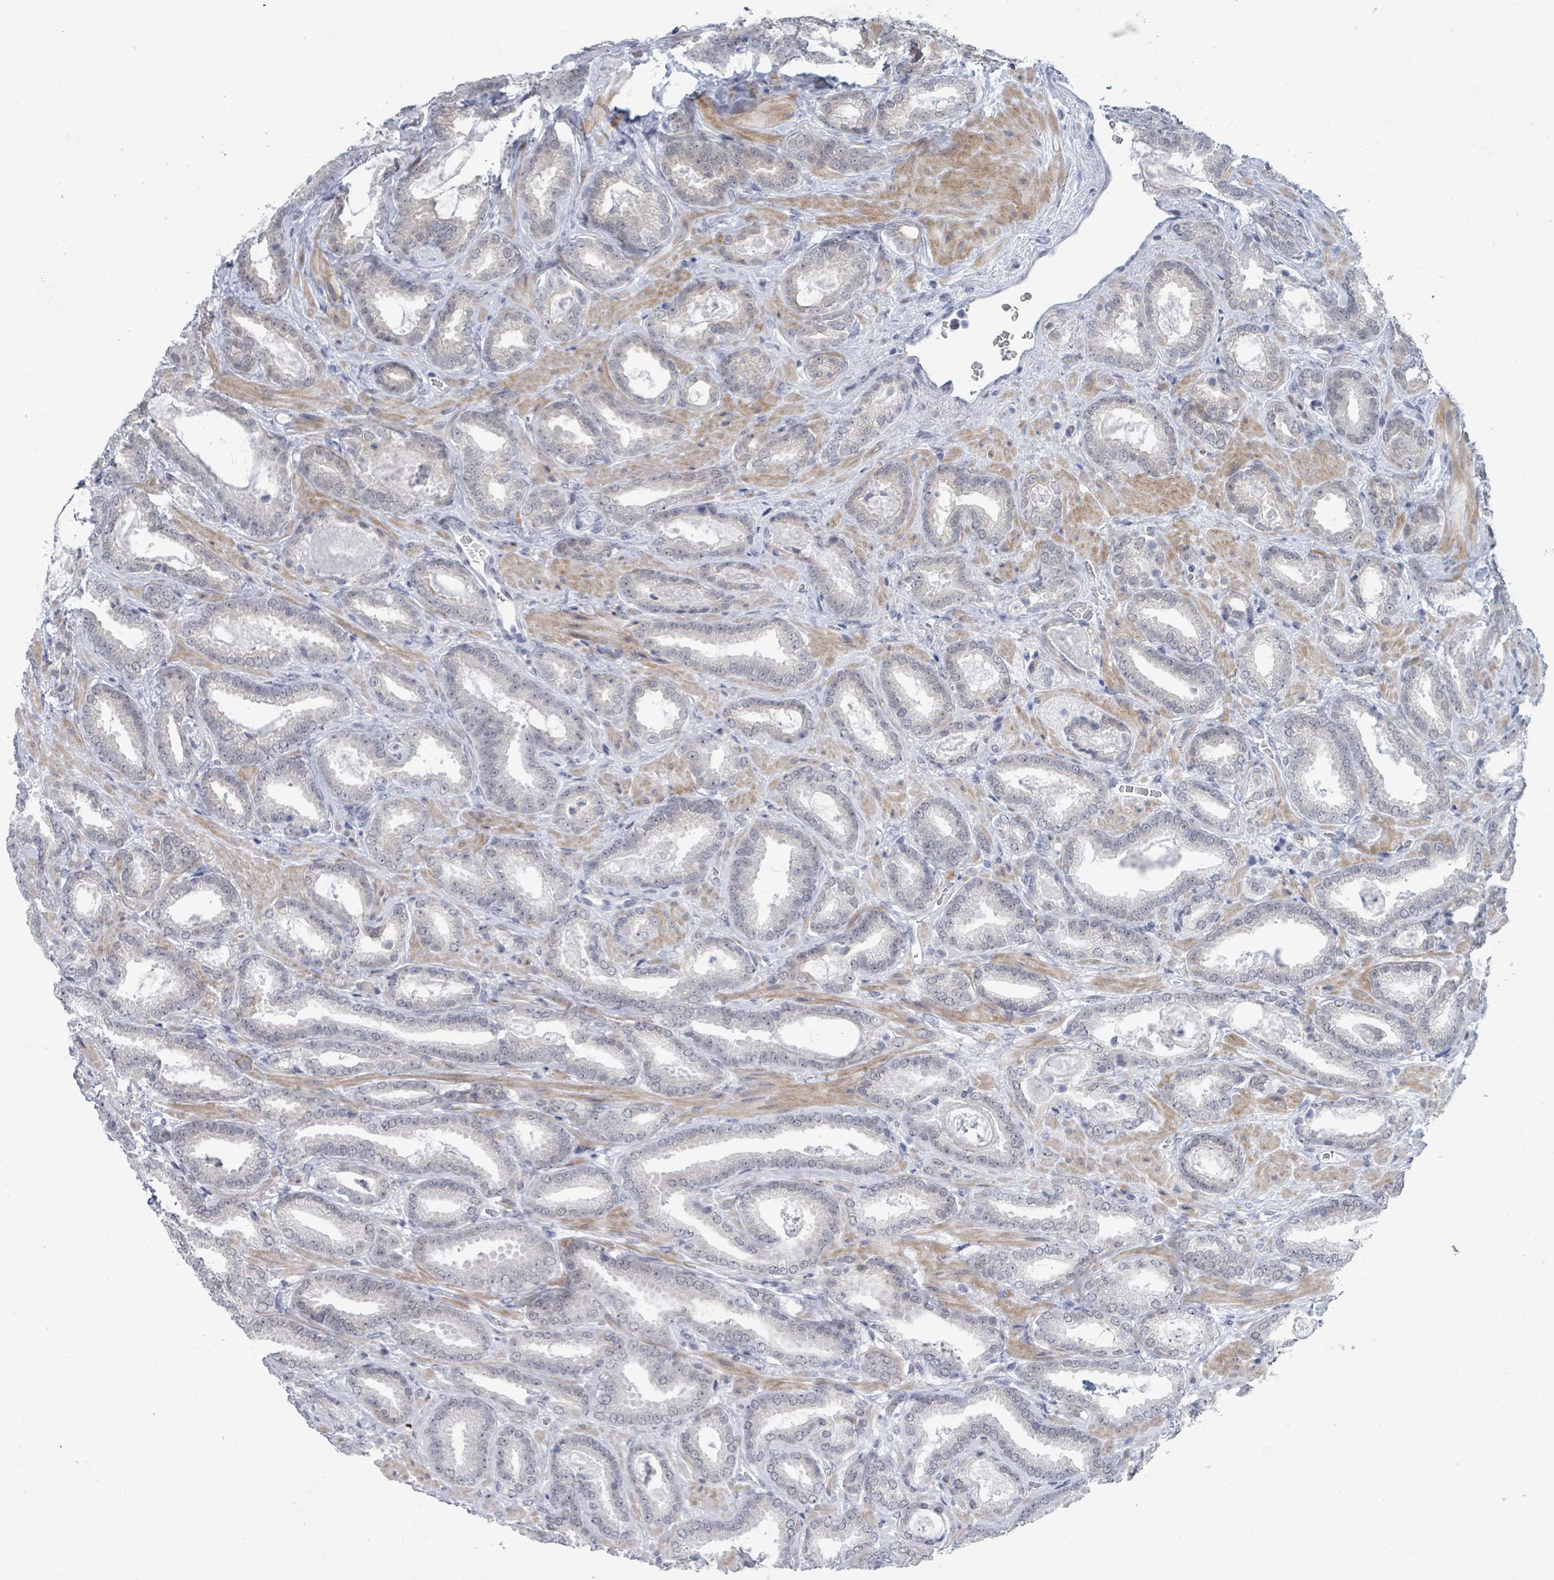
{"staining": {"intensity": "negative", "quantity": "none", "location": "none"}, "tissue": "prostate cancer", "cell_type": "Tumor cells", "image_type": "cancer", "snomed": [{"axis": "morphology", "description": "Adenocarcinoma, Low grade"}, {"axis": "topography", "description": "Prostate"}], "caption": "Immunohistochemistry (IHC) image of prostate cancer (adenocarcinoma (low-grade)) stained for a protein (brown), which reveals no staining in tumor cells. (Immunohistochemistry, brightfield microscopy, high magnification).", "gene": "CT45A5", "patient": {"sex": "male", "age": 62}}